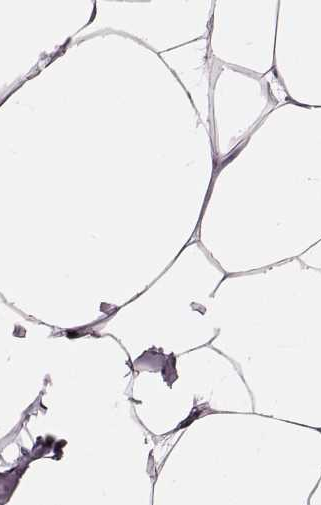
{"staining": {"intensity": "negative", "quantity": "none", "location": "none"}, "tissue": "breast", "cell_type": "Adipocytes", "image_type": "normal", "snomed": [{"axis": "morphology", "description": "Normal tissue, NOS"}, {"axis": "topography", "description": "Breast"}], "caption": "Protein analysis of unremarkable breast exhibits no significant expression in adipocytes.", "gene": "TCHHL1", "patient": {"sex": "female", "age": 32}}